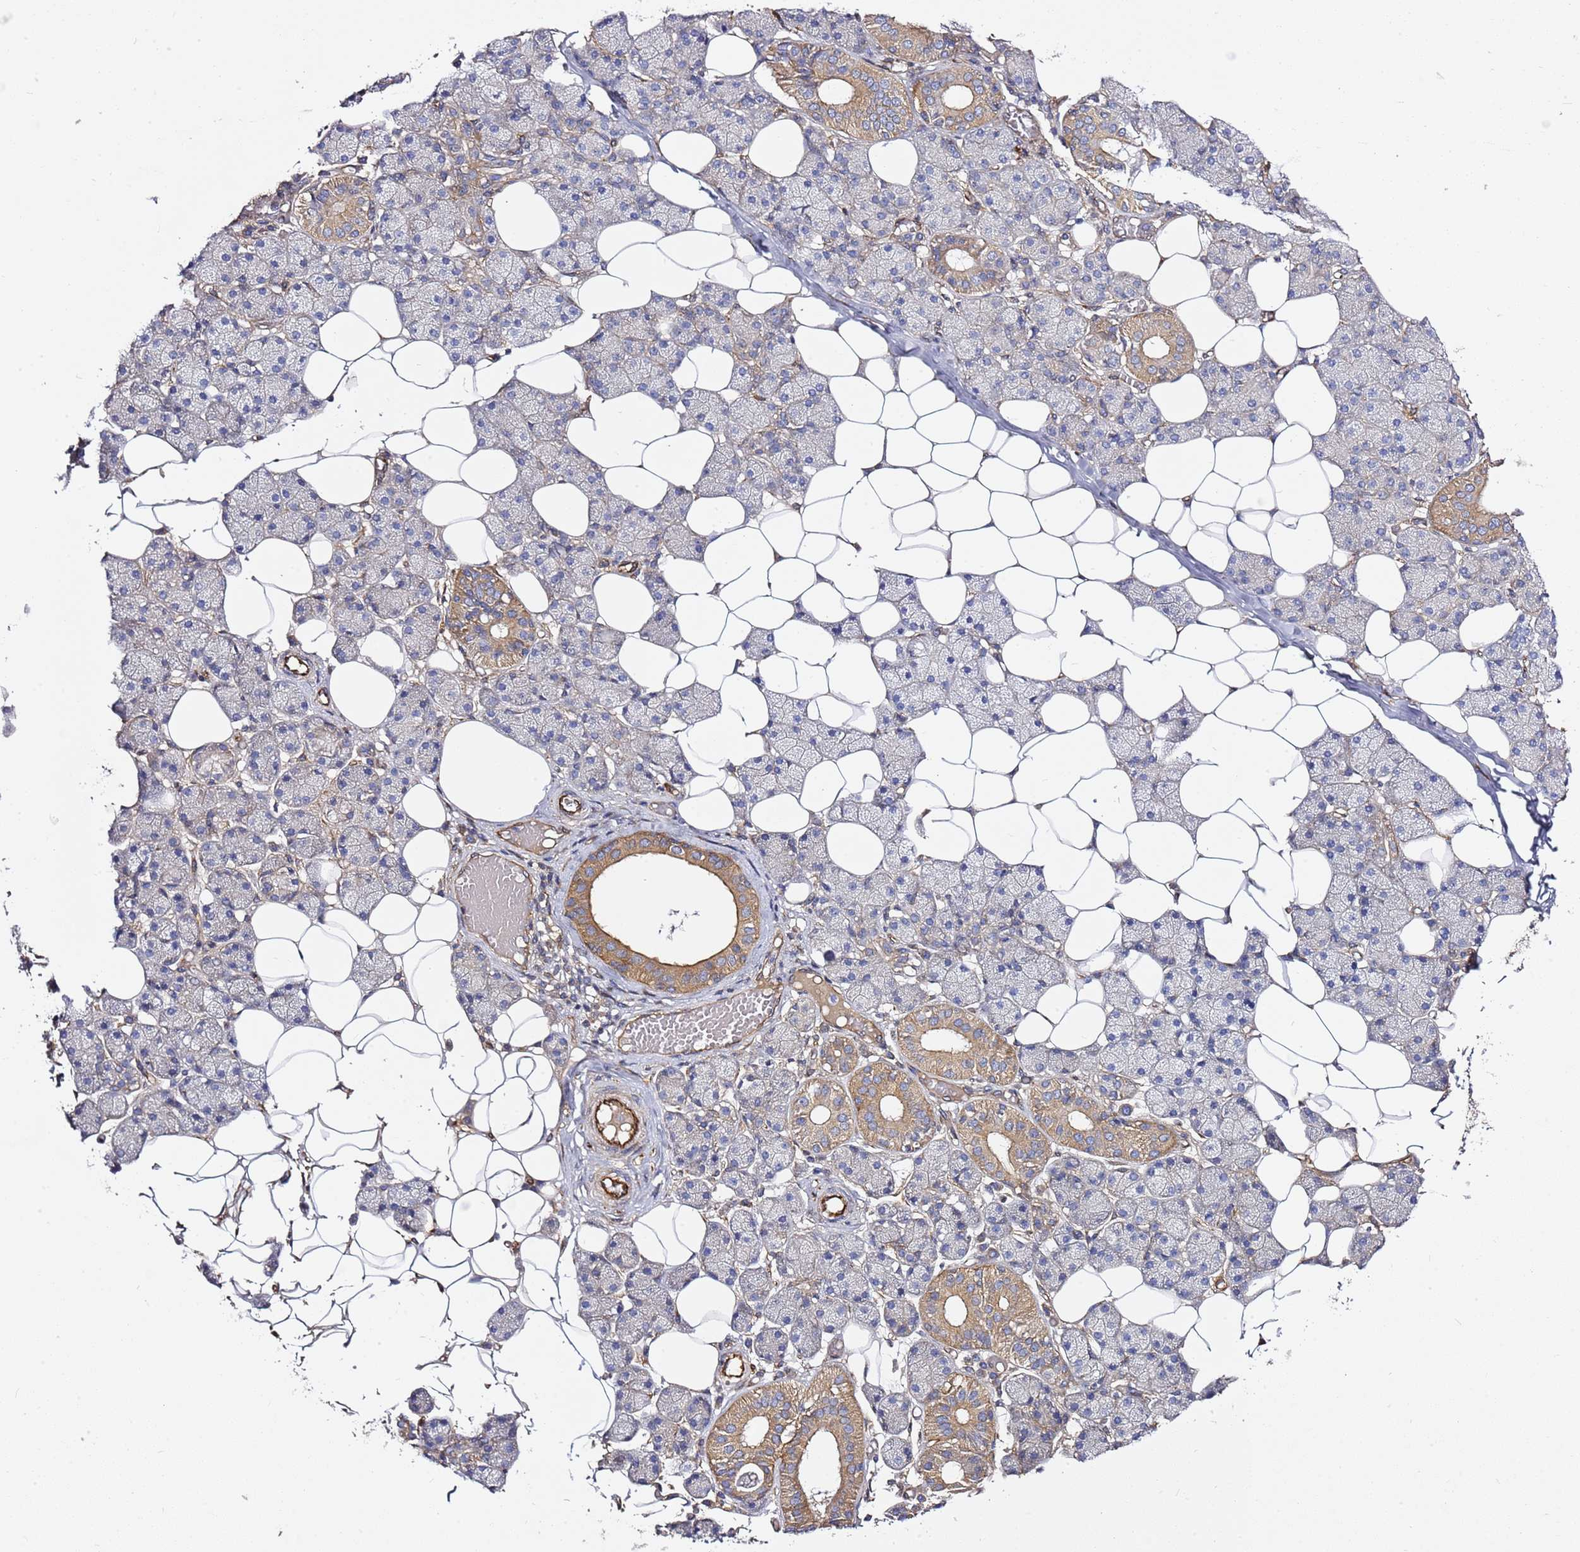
{"staining": {"intensity": "moderate", "quantity": "25%-75%", "location": "cytoplasmic/membranous"}, "tissue": "salivary gland", "cell_type": "Glandular cells", "image_type": "normal", "snomed": [{"axis": "morphology", "description": "Normal tissue, NOS"}, {"axis": "topography", "description": "Salivary gland"}], "caption": "Protein expression analysis of unremarkable salivary gland shows moderate cytoplasmic/membranous positivity in about 25%-75% of glandular cells.", "gene": "GNL1", "patient": {"sex": "female", "age": 33}}